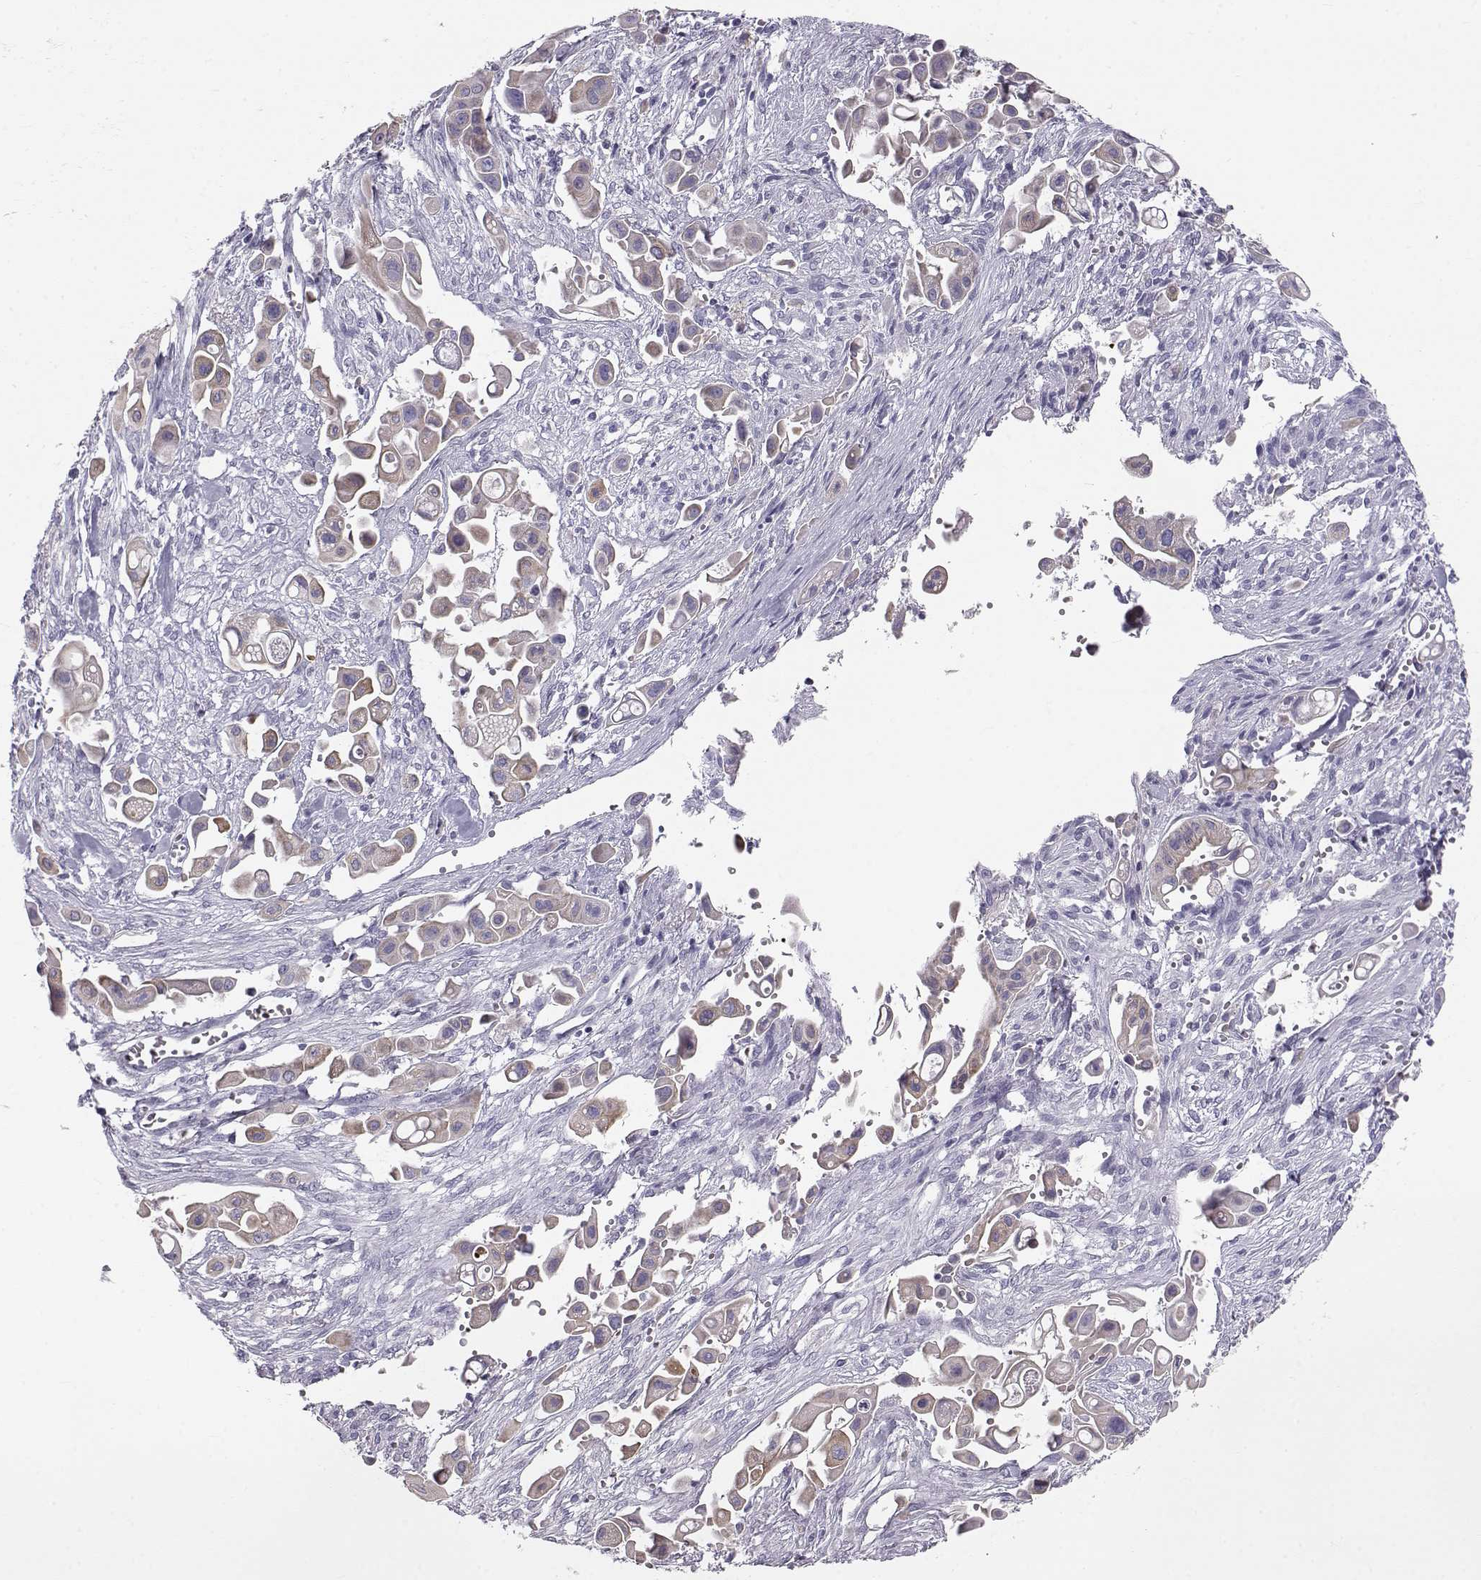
{"staining": {"intensity": "weak", "quantity": ">75%", "location": "cytoplasmic/membranous"}, "tissue": "pancreatic cancer", "cell_type": "Tumor cells", "image_type": "cancer", "snomed": [{"axis": "morphology", "description": "Adenocarcinoma, NOS"}, {"axis": "topography", "description": "Pancreas"}], "caption": "Tumor cells demonstrate low levels of weak cytoplasmic/membranous expression in about >75% of cells in human adenocarcinoma (pancreatic). The protein of interest is shown in brown color, while the nuclei are stained blue.", "gene": "GPR26", "patient": {"sex": "male", "age": 50}}